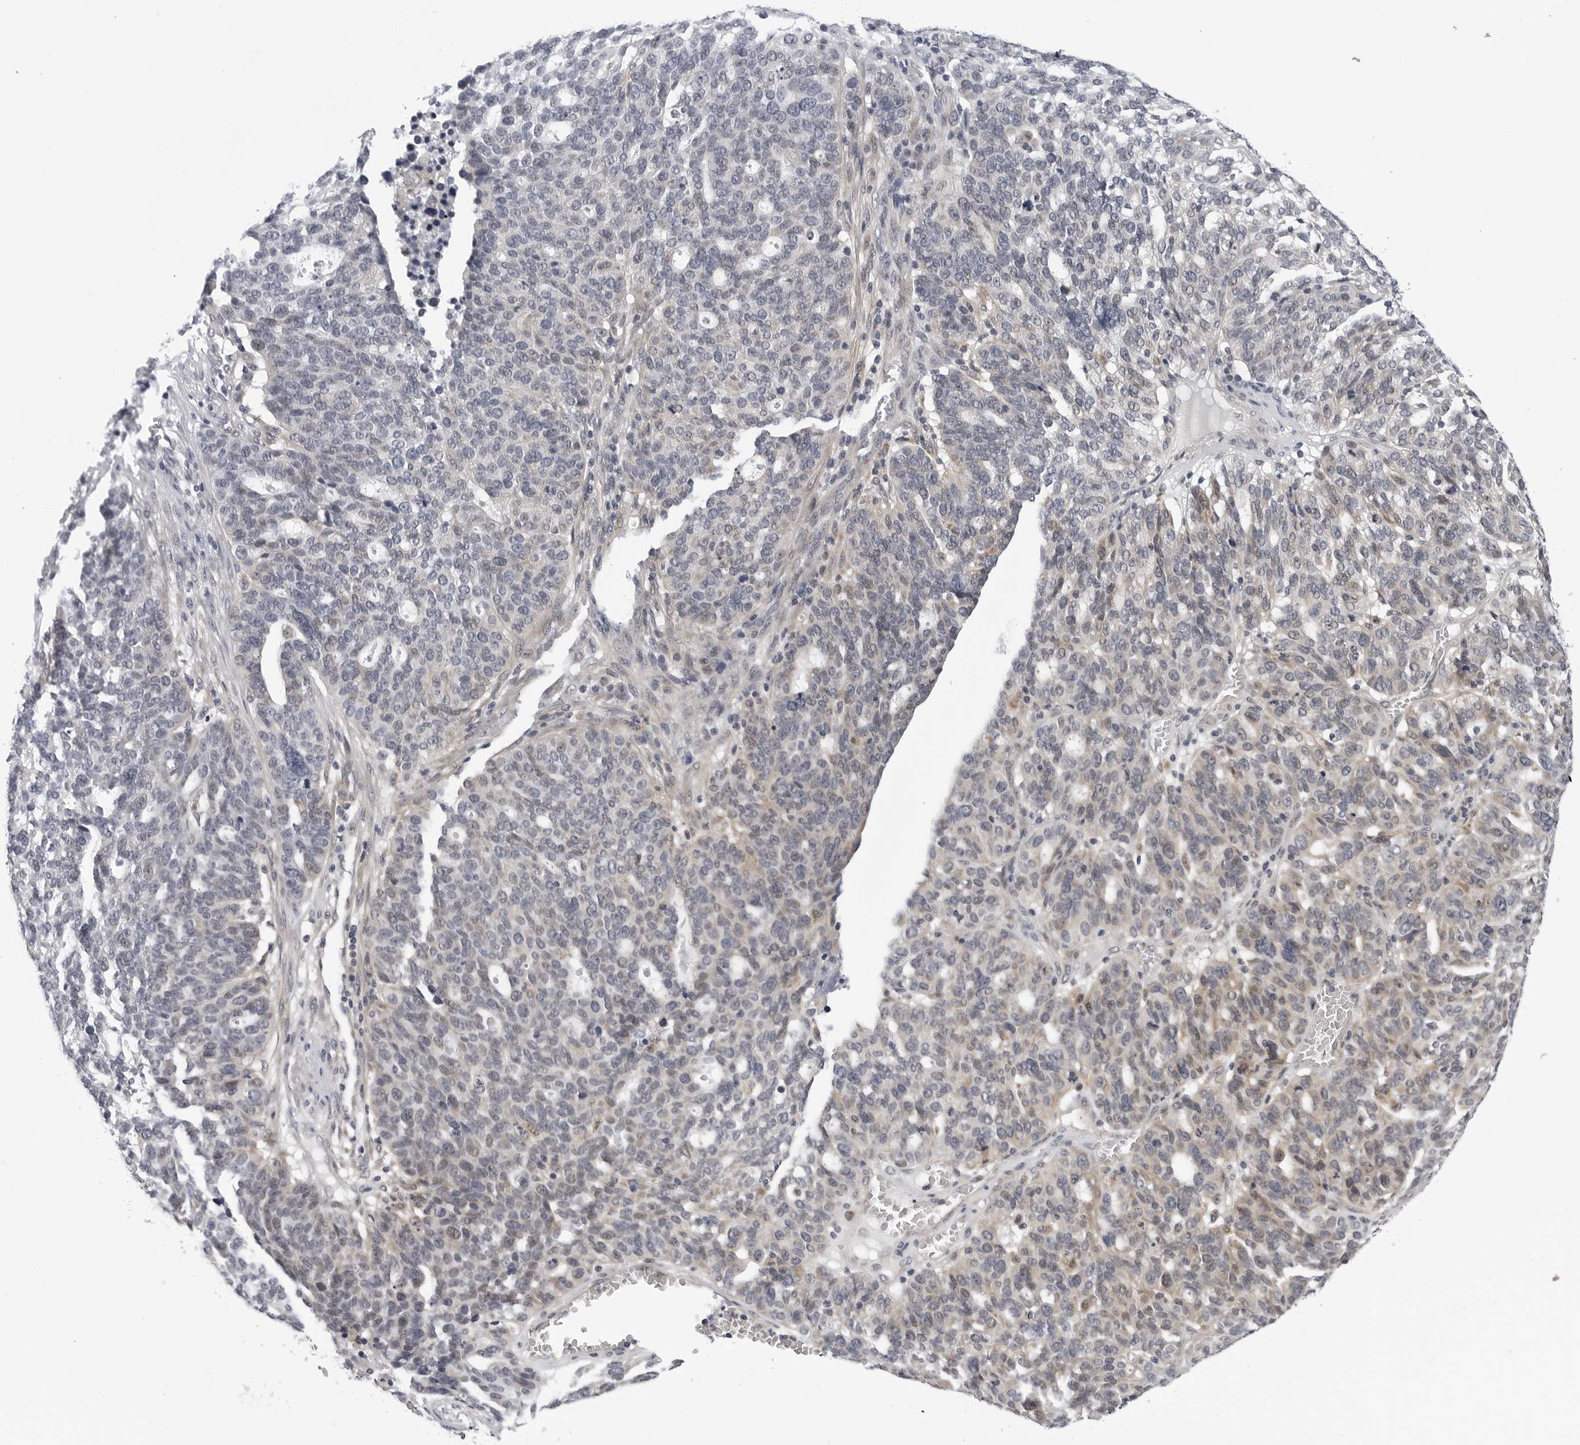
{"staining": {"intensity": "negative", "quantity": "none", "location": "none"}, "tissue": "ovarian cancer", "cell_type": "Tumor cells", "image_type": "cancer", "snomed": [{"axis": "morphology", "description": "Cystadenocarcinoma, serous, NOS"}, {"axis": "topography", "description": "Ovary"}], "caption": "Tumor cells show no significant protein expression in ovarian cancer.", "gene": "KIAA1614", "patient": {"sex": "female", "age": 59}}